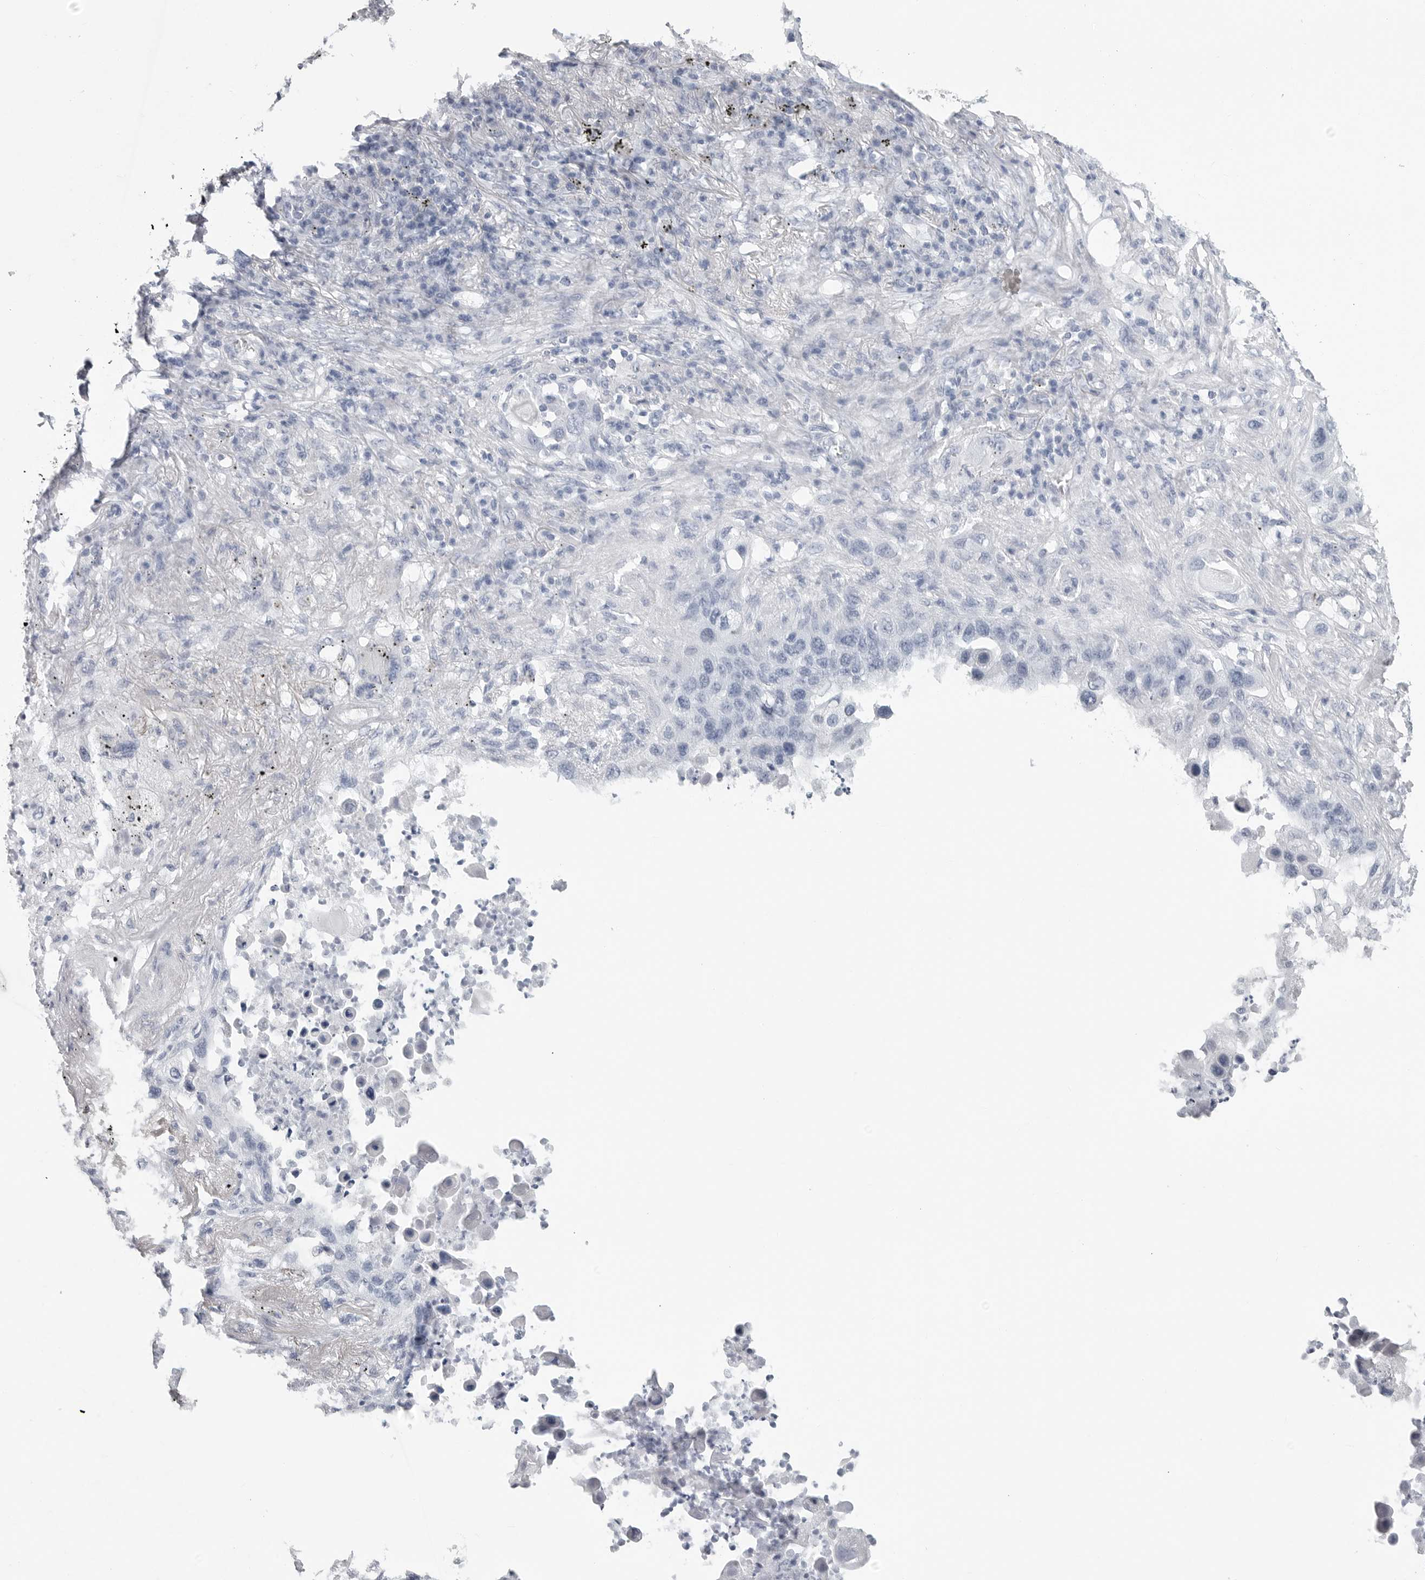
{"staining": {"intensity": "negative", "quantity": "none", "location": "none"}, "tissue": "lung cancer", "cell_type": "Tumor cells", "image_type": "cancer", "snomed": [{"axis": "morphology", "description": "Squamous cell carcinoma, NOS"}, {"axis": "topography", "description": "Lung"}], "caption": "Protein analysis of lung cancer (squamous cell carcinoma) exhibits no significant staining in tumor cells.", "gene": "CSH1", "patient": {"sex": "female", "age": 63}}